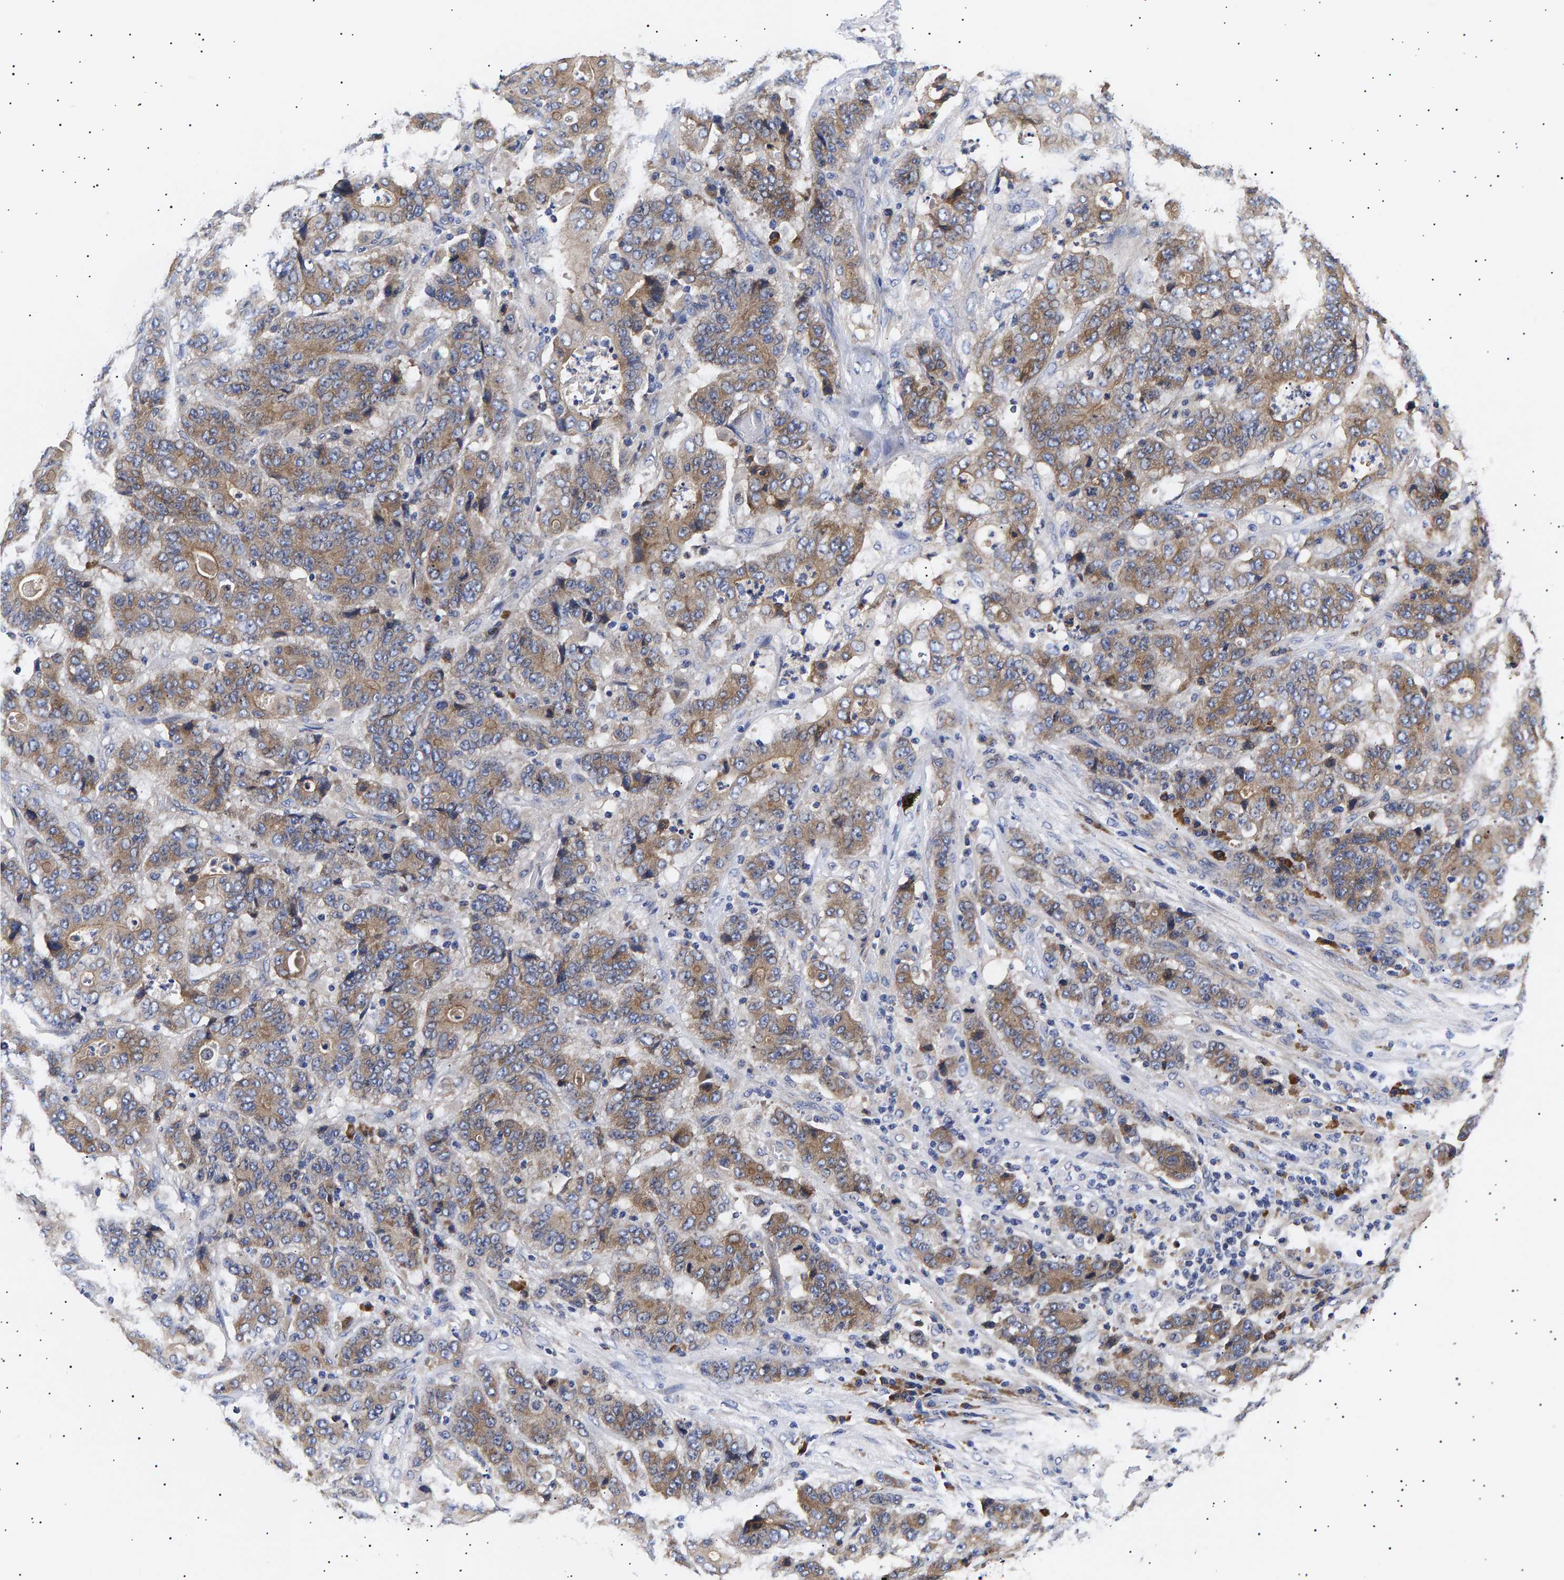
{"staining": {"intensity": "moderate", "quantity": ">75%", "location": "cytoplasmic/membranous"}, "tissue": "stomach cancer", "cell_type": "Tumor cells", "image_type": "cancer", "snomed": [{"axis": "morphology", "description": "Adenocarcinoma, NOS"}, {"axis": "topography", "description": "Stomach"}], "caption": "Immunohistochemical staining of human stomach cancer (adenocarcinoma) reveals medium levels of moderate cytoplasmic/membranous protein staining in about >75% of tumor cells. (DAB (3,3'-diaminobenzidine) IHC, brown staining for protein, blue staining for nuclei).", "gene": "ANKRD40", "patient": {"sex": "female", "age": 73}}